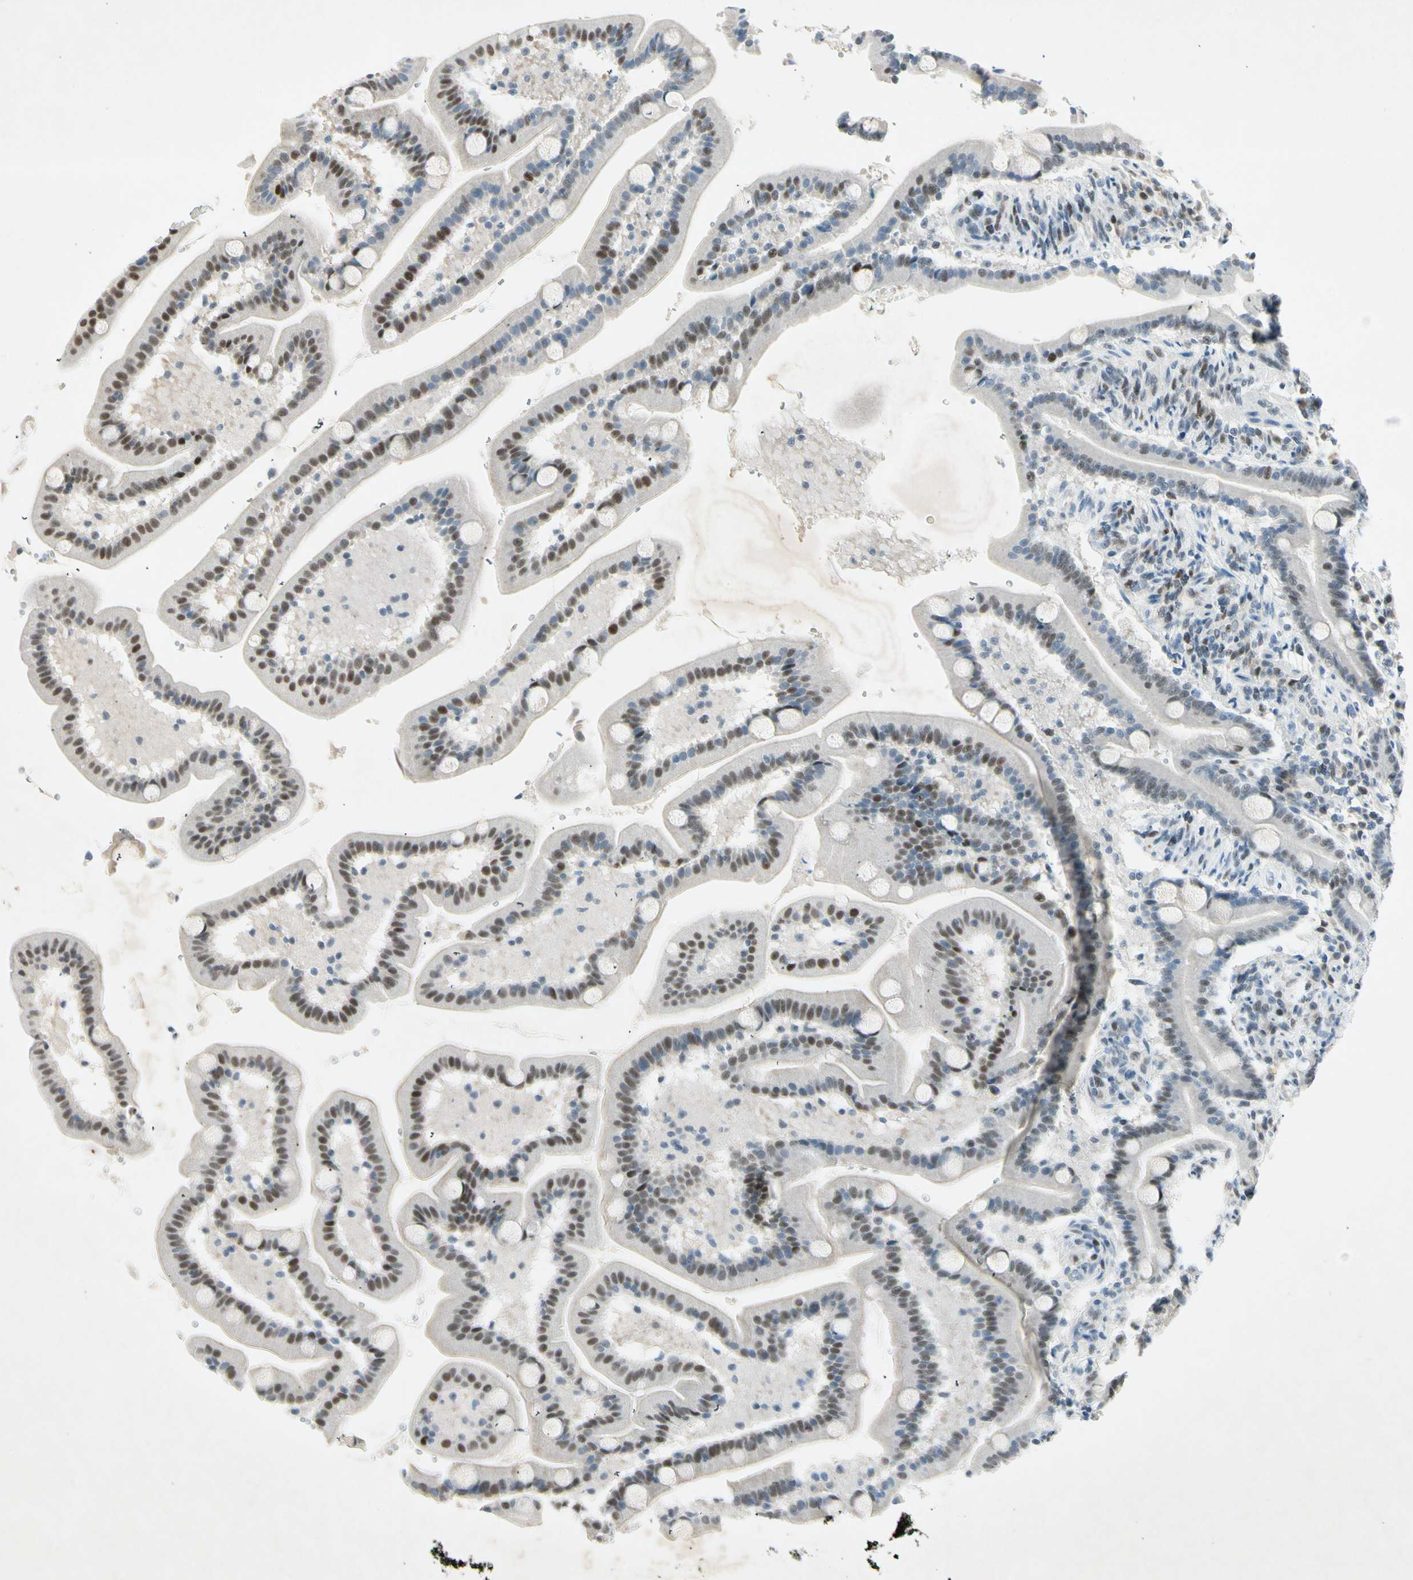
{"staining": {"intensity": "moderate", "quantity": "25%-75%", "location": "nuclear"}, "tissue": "duodenum", "cell_type": "Glandular cells", "image_type": "normal", "snomed": [{"axis": "morphology", "description": "Normal tissue, NOS"}, {"axis": "topography", "description": "Duodenum"}], "caption": "IHC photomicrograph of normal duodenum stained for a protein (brown), which displays medium levels of moderate nuclear expression in about 25%-75% of glandular cells.", "gene": "RNF43", "patient": {"sex": "male", "age": 54}}